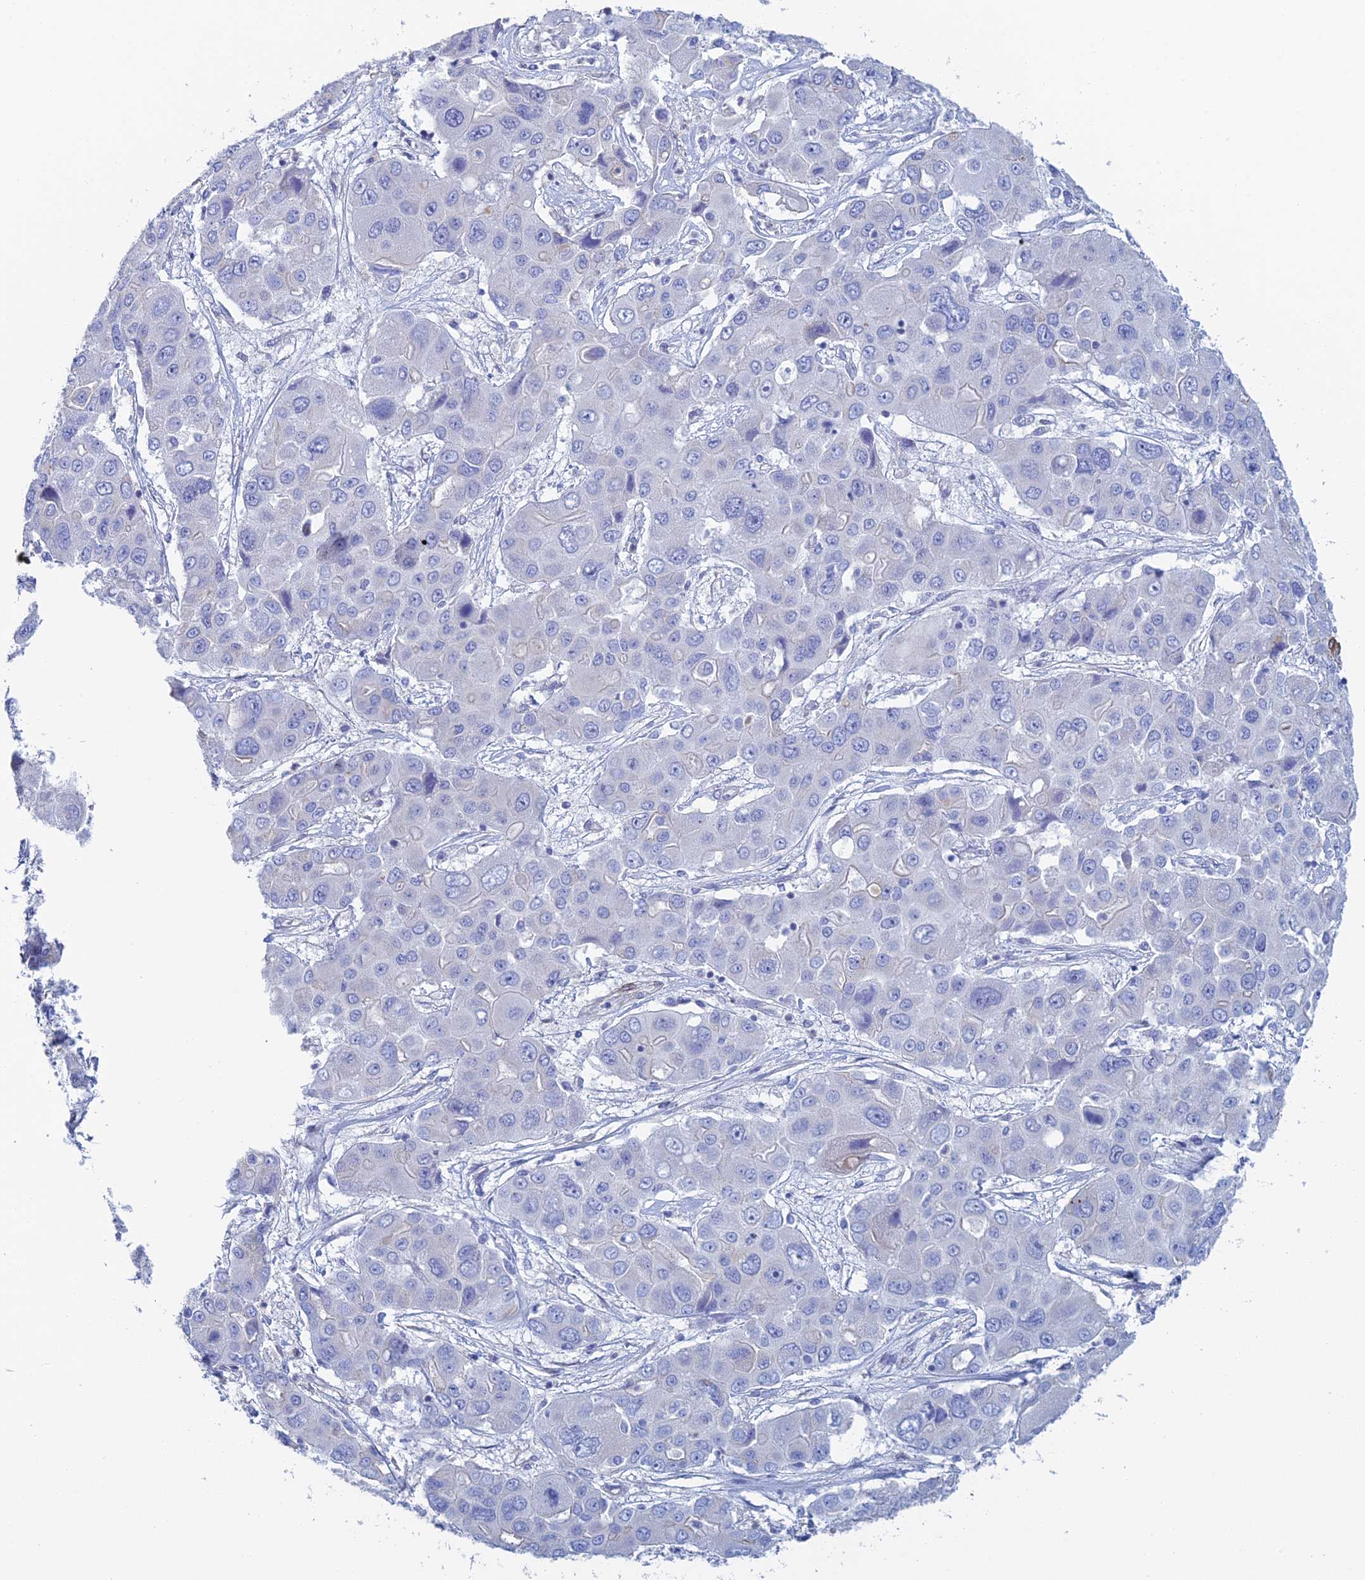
{"staining": {"intensity": "negative", "quantity": "none", "location": "none"}, "tissue": "liver cancer", "cell_type": "Tumor cells", "image_type": "cancer", "snomed": [{"axis": "morphology", "description": "Cholangiocarcinoma"}, {"axis": "topography", "description": "Liver"}], "caption": "Immunohistochemistry micrograph of neoplastic tissue: liver cholangiocarcinoma stained with DAB (3,3'-diaminobenzidine) shows no significant protein expression in tumor cells.", "gene": "PCDHA8", "patient": {"sex": "male", "age": 67}}